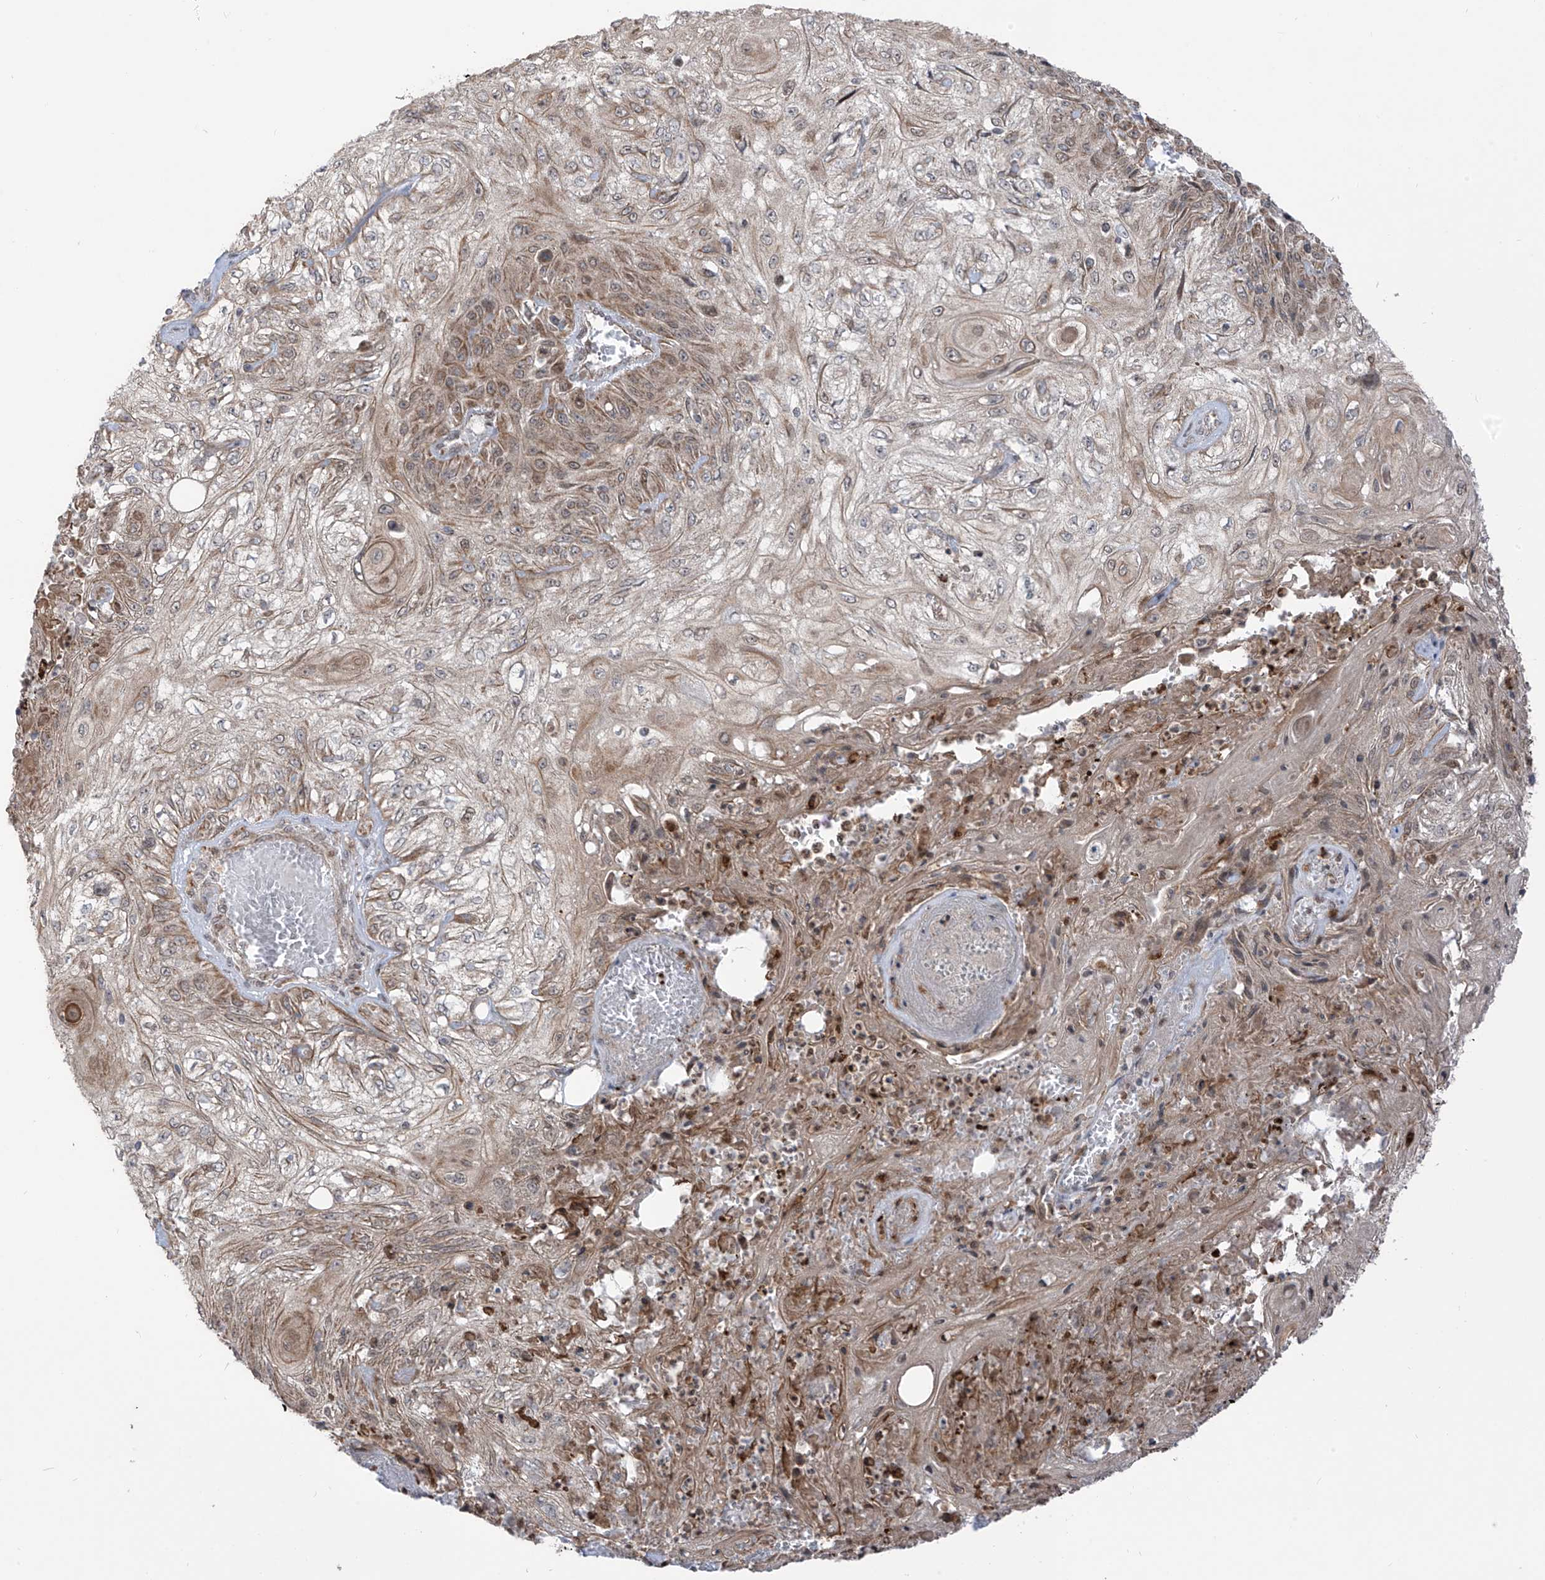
{"staining": {"intensity": "moderate", "quantity": "25%-75%", "location": "cytoplasmic/membranous"}, "tissue": "skin cancer", "cell_type": "Tumor cells", "image_type": "cancer", "snomed": [{"axis": "morphology", "description": "Squamous cell carcinoma, NOS"}, {"axis": "morphology", "description": "Squamous cell carcinoma, metastatic, NOS"}, {"axis": "topography", "description": "Skin"}, {"axis": "topography", "description": "Lymph node"}], "caption": "Skin cancer was stained to show a protein in brown. There is medium levels of moderate cytoplasmic/membranous staining in about 25%-75% of tumor cells.", "gene": "PDE11A", "patient": {"sex": "male", "age": 75}}